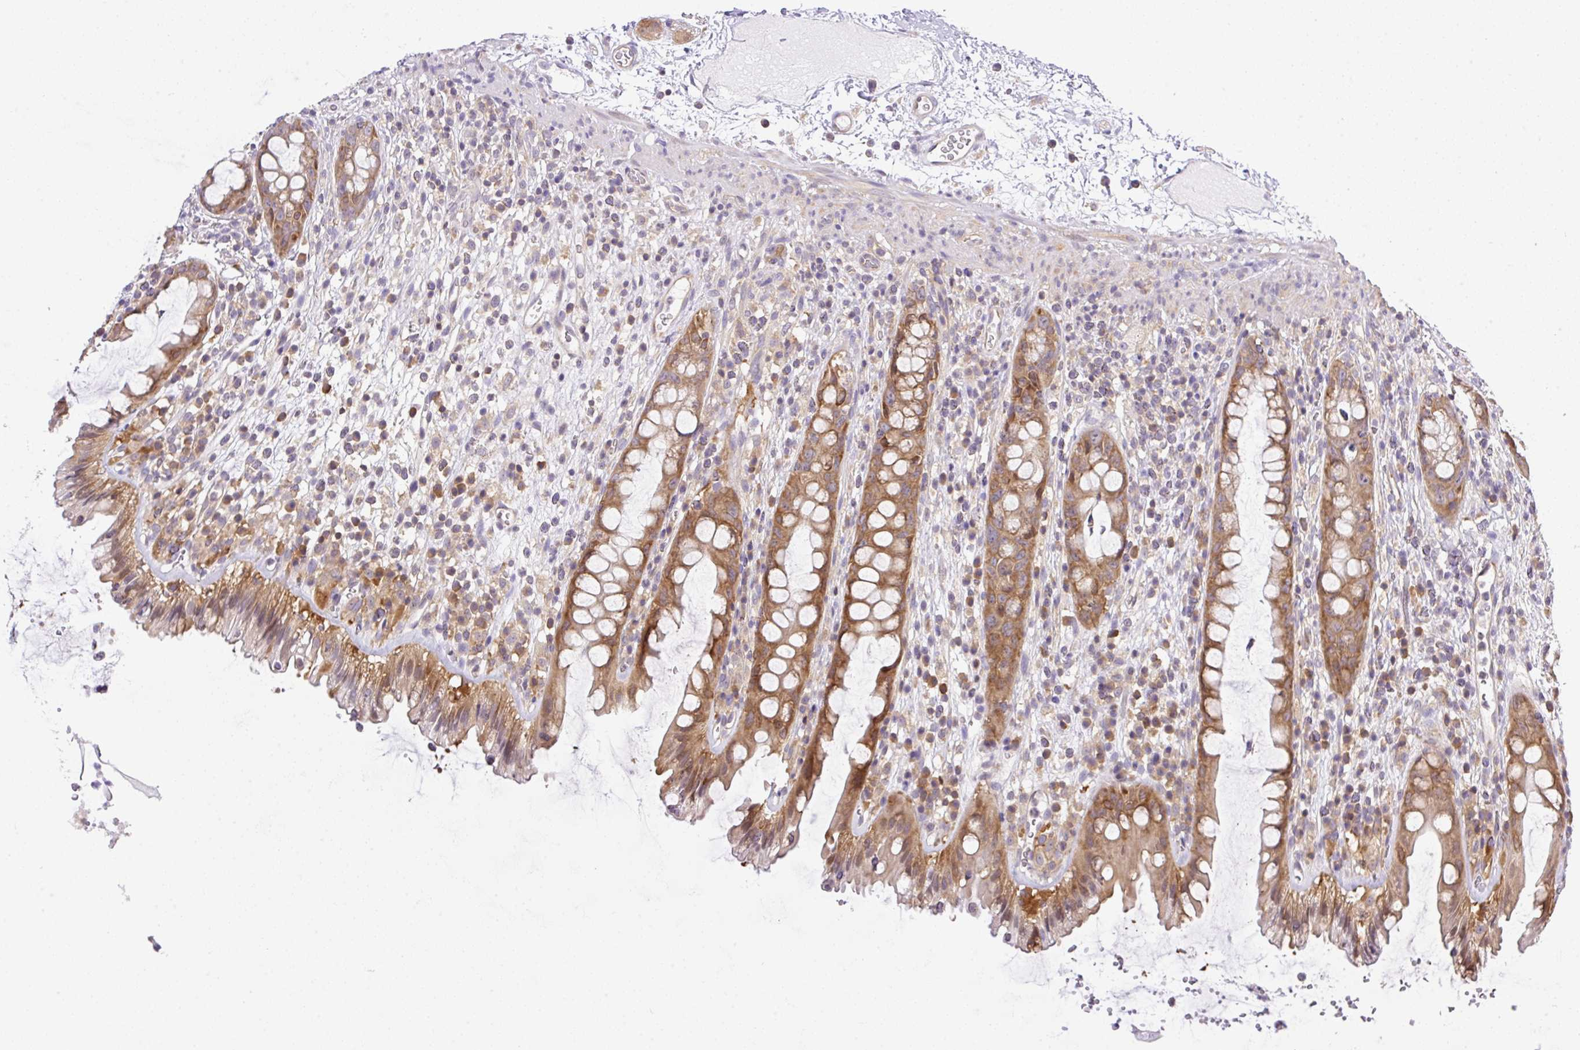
{"staining": {"intensity": "moderate", "quantity": ">75%", "location": "cytoplasmic/membranous"}, "tissue": "rectum", "cell_type": "Glandular cells", "image_type": "normal", "snomed": [{"axis": "morphology", "description": "Normal tissue, NOS"}, {"axis": "topography", "description": "Rectum"}], "caption": "This image shows IHC staining of benign rectum, with medium moderate cytoplasmic/membranous positivity in approximately >75% of glandular cells.", "gene": "CAMK2A", "patient": {"sex": "female", "age": 57}}